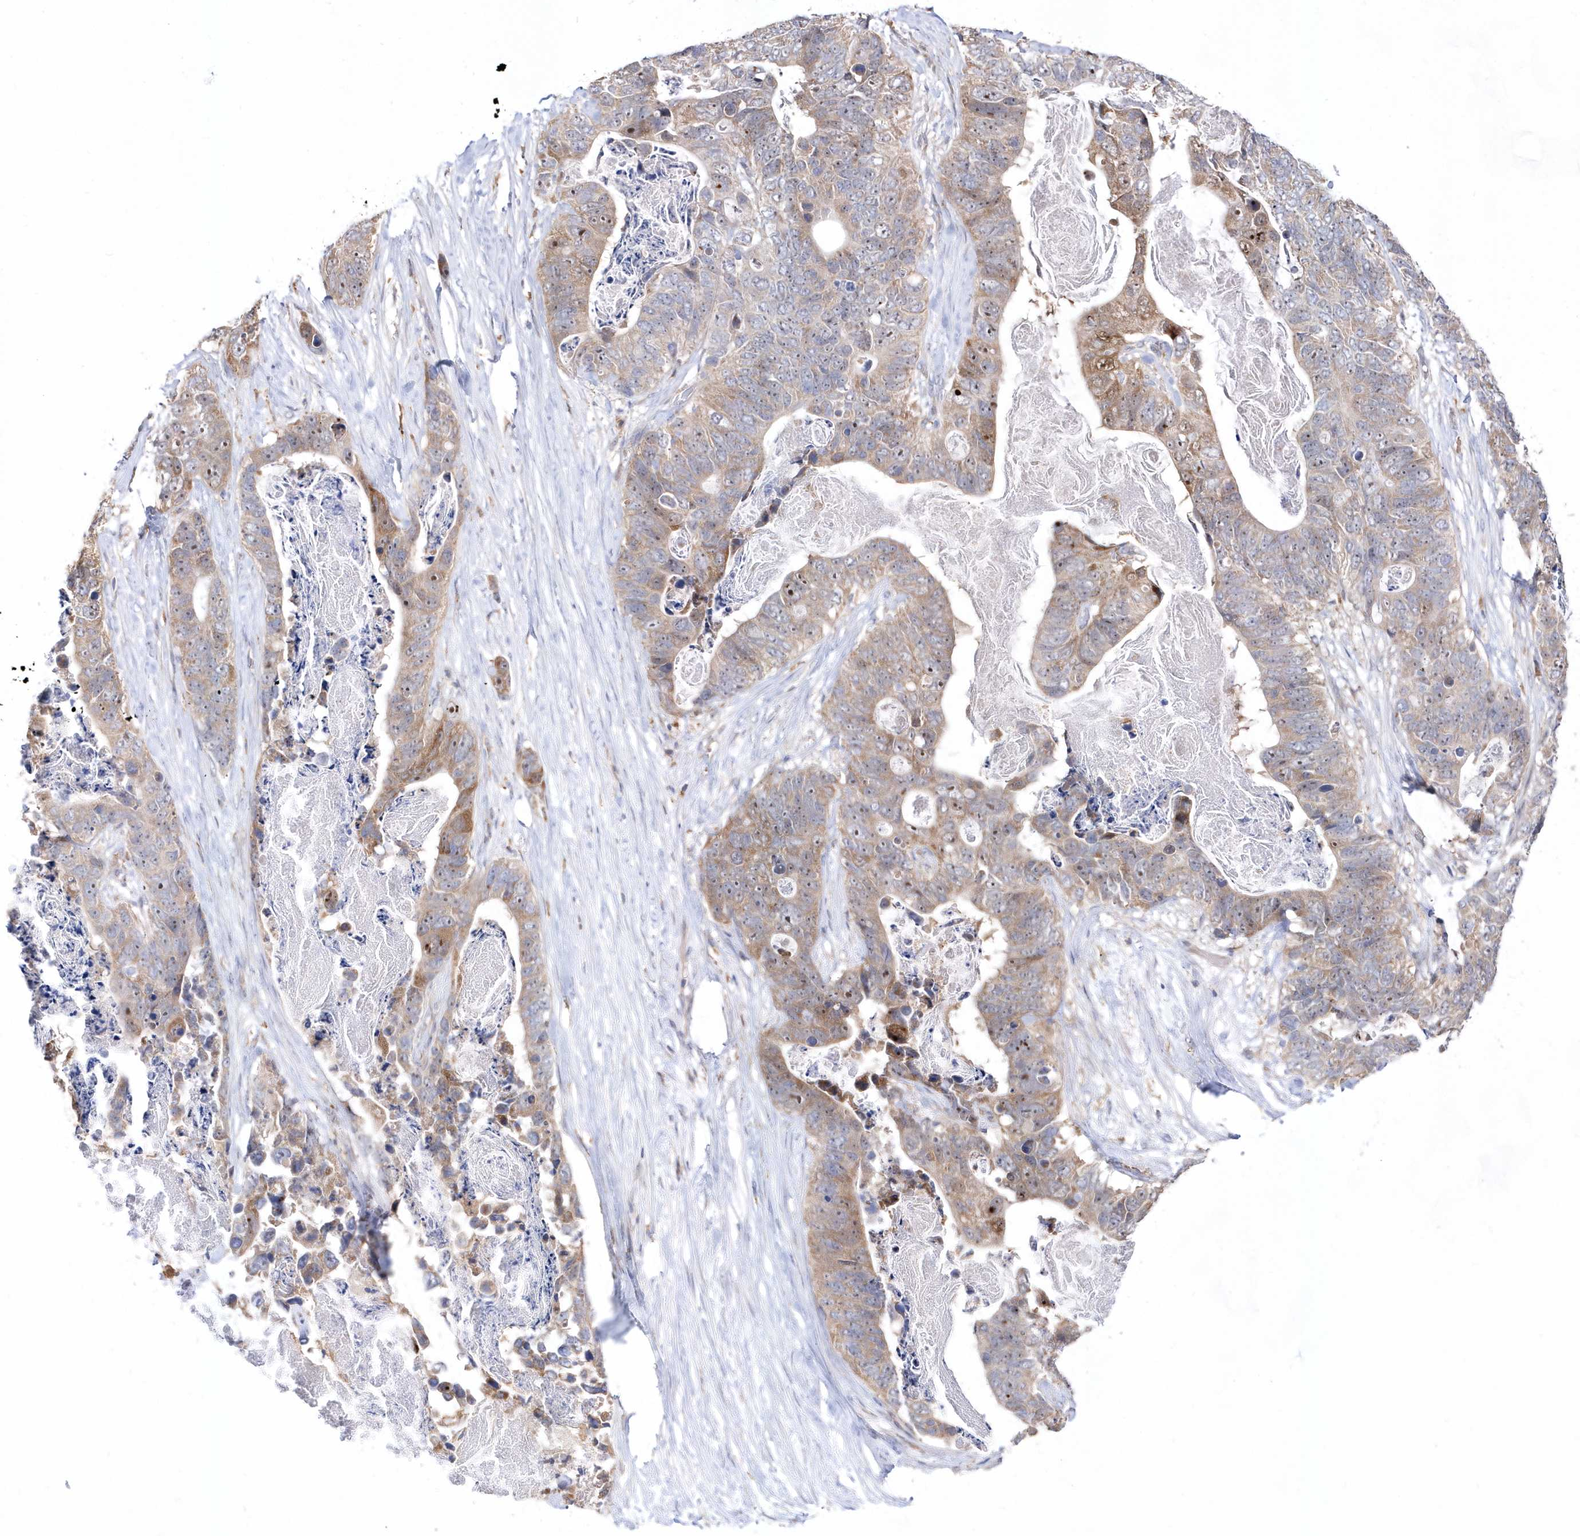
{"staining": {"intensity": "moderate", "quantity": ">75%", "location": "cytoplasmic/membranous,nuclear"}, "tissue": "stomach cancer", "cell_type": "Tumor cells", "image_type": "cancer", "snomed": [{"axis": "morphology", "description": "Adenocarcinoma, NOS"}, {"axis": "topography", "description": "Stomach"}], "caption": "Protein expression by IHC reveals moderate cytoplasmic/membranous and nuclear expression in about >75% of tumor cells in stomach cancer (adenocarcinoma).", "gene": "BDH2", "patient": {"sex": "female", "age": 89}}